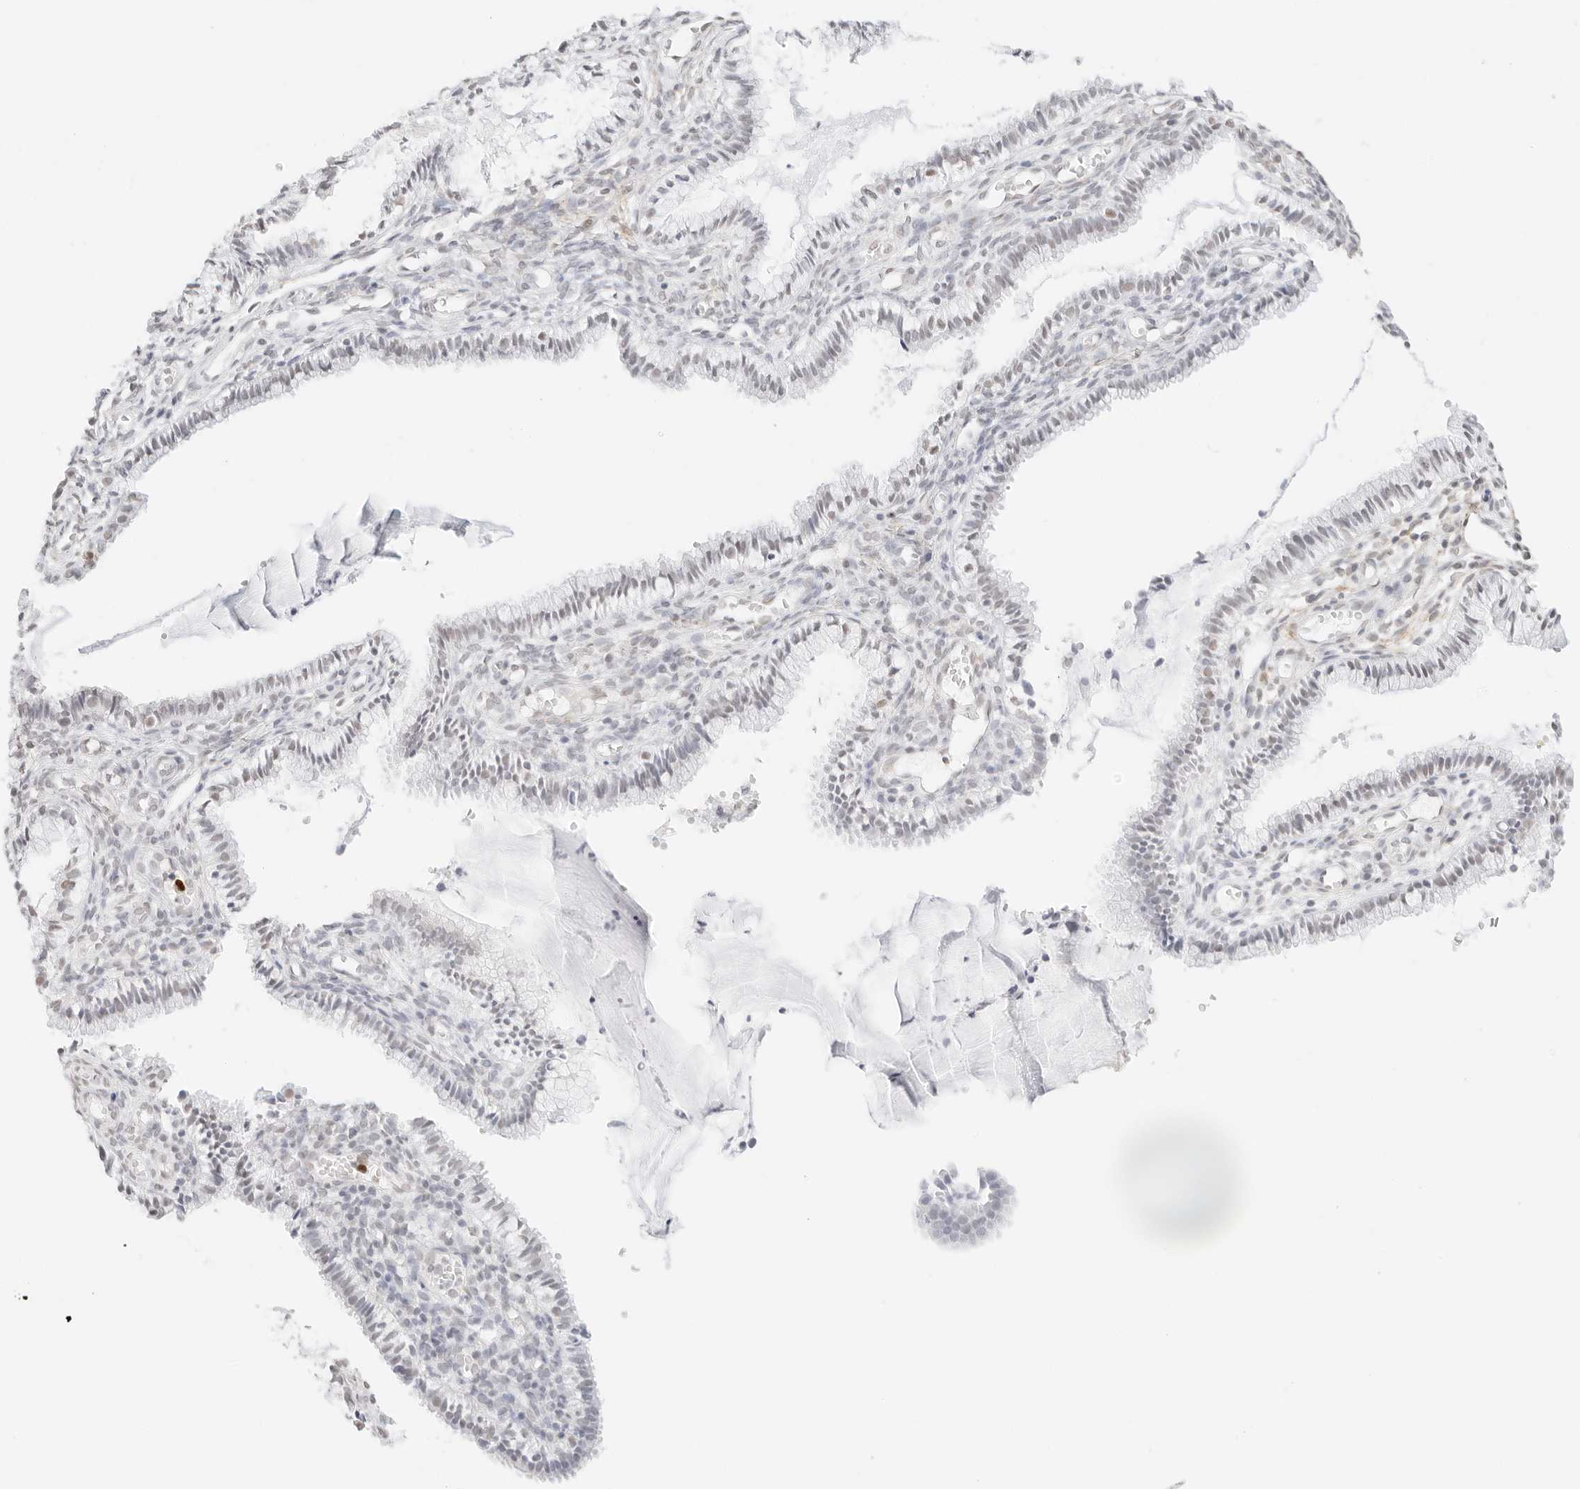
{"staining": {"intensity": "negative", "quantity": "none", "location": "none"}, "tissue": "cervix", "cell_type": "Glandular cells", "image_type": "normal", "snomed": [{"axis": "morphology", "description": "Normal tissue, NOS"}, {"axis": "topography", "description": "Cervix"}], "caption": "Histopathology image shows no protein staining in glandular cells of normal cervix.", "gene": "FBLN5", "patient": {"sex": "female", "age": 27}}